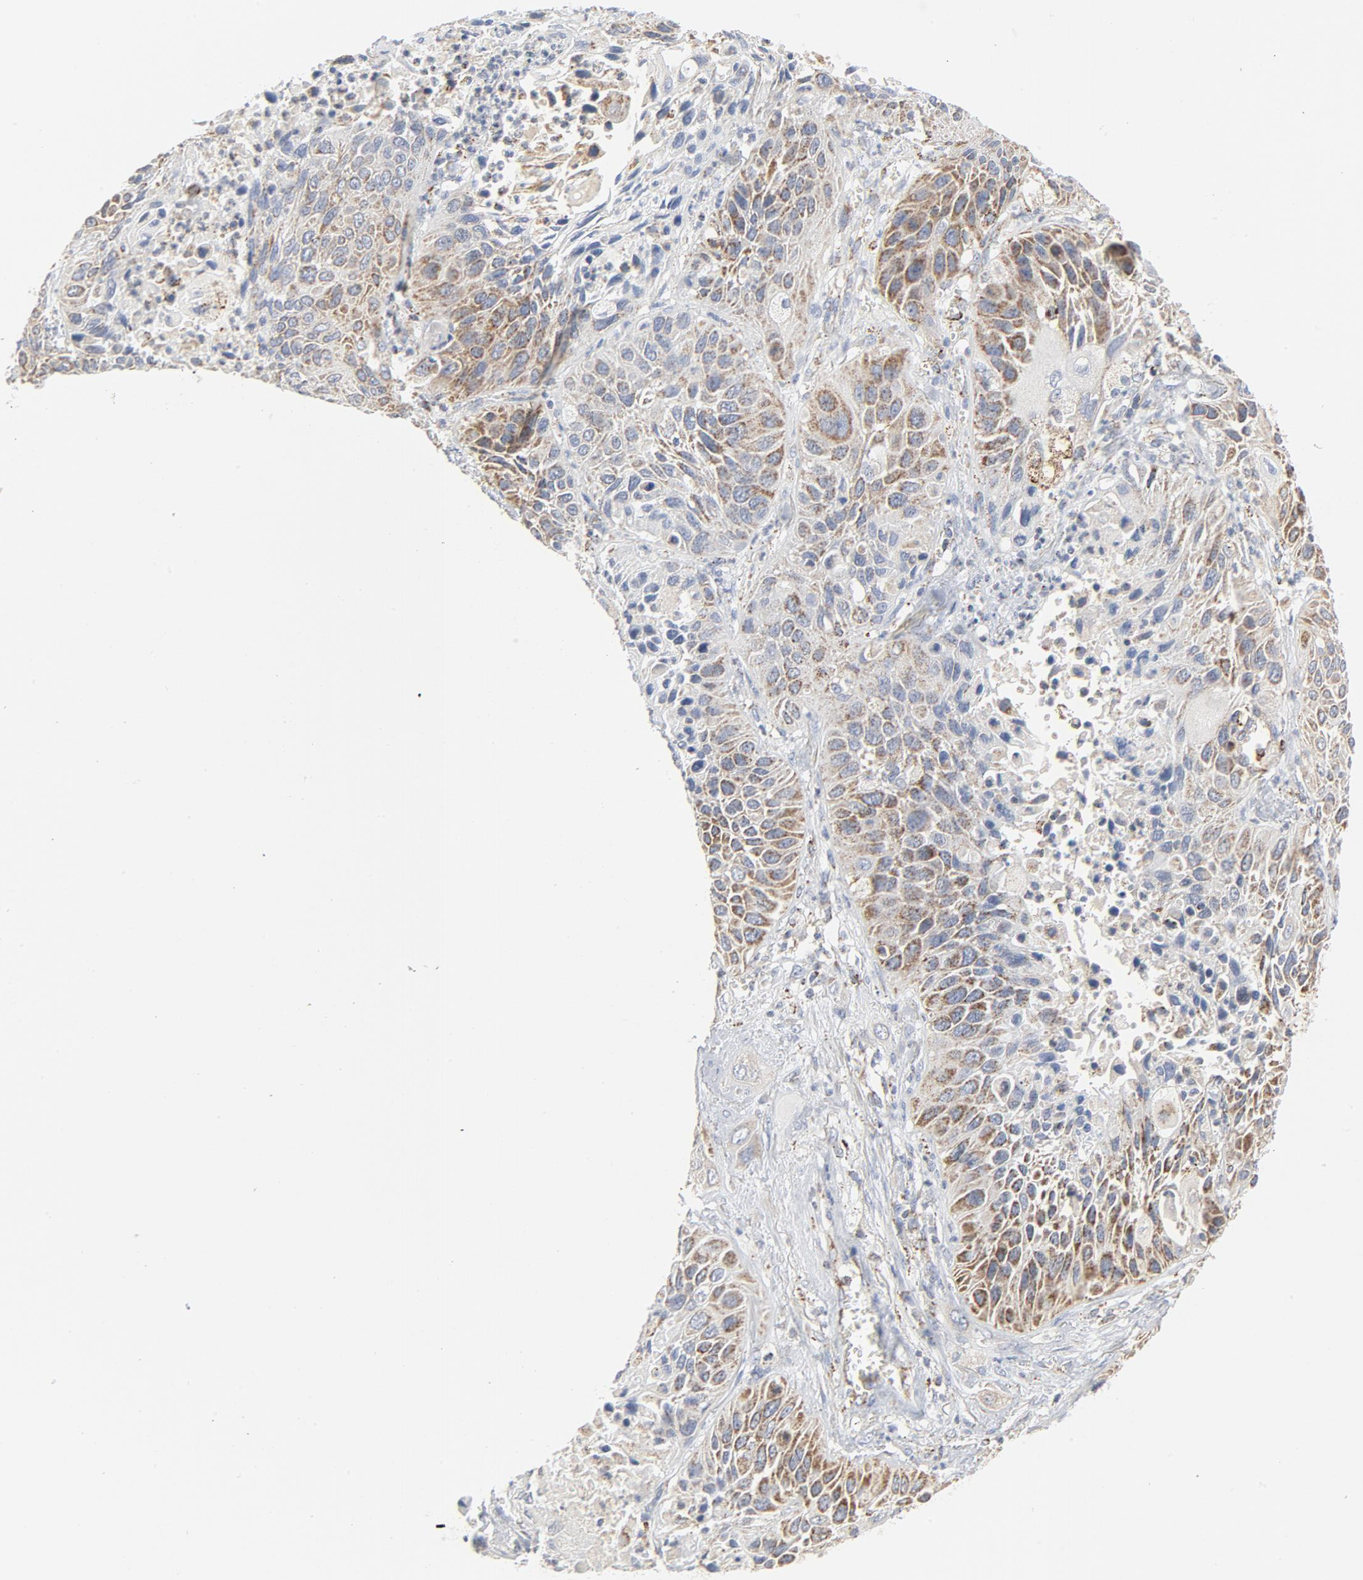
{"staining": {"intensity": "moderate", "quantity": "25%-75%", "location": "cytoplasmic/membranous"}, "tissue": "lung cancer", "cell_type": "Tumor cells", "image_type": "cancer", "snomed": [{"axis": "morphology", "description": "Squamous cell carcinoma, NOS"}, {"axis": "topography", "description": "Lung"}], "caption": "Immunohistochemistry (IHC) photomicrograph of lung squamous cell carcinoma stained for a protein (brown), which reveals medium levels of moderate cytoplasmic/membranous staining in approximately 25%-75% of tumor cells.", "gene": "SETD3", "patient": {"sex": "female", "age": 76}}